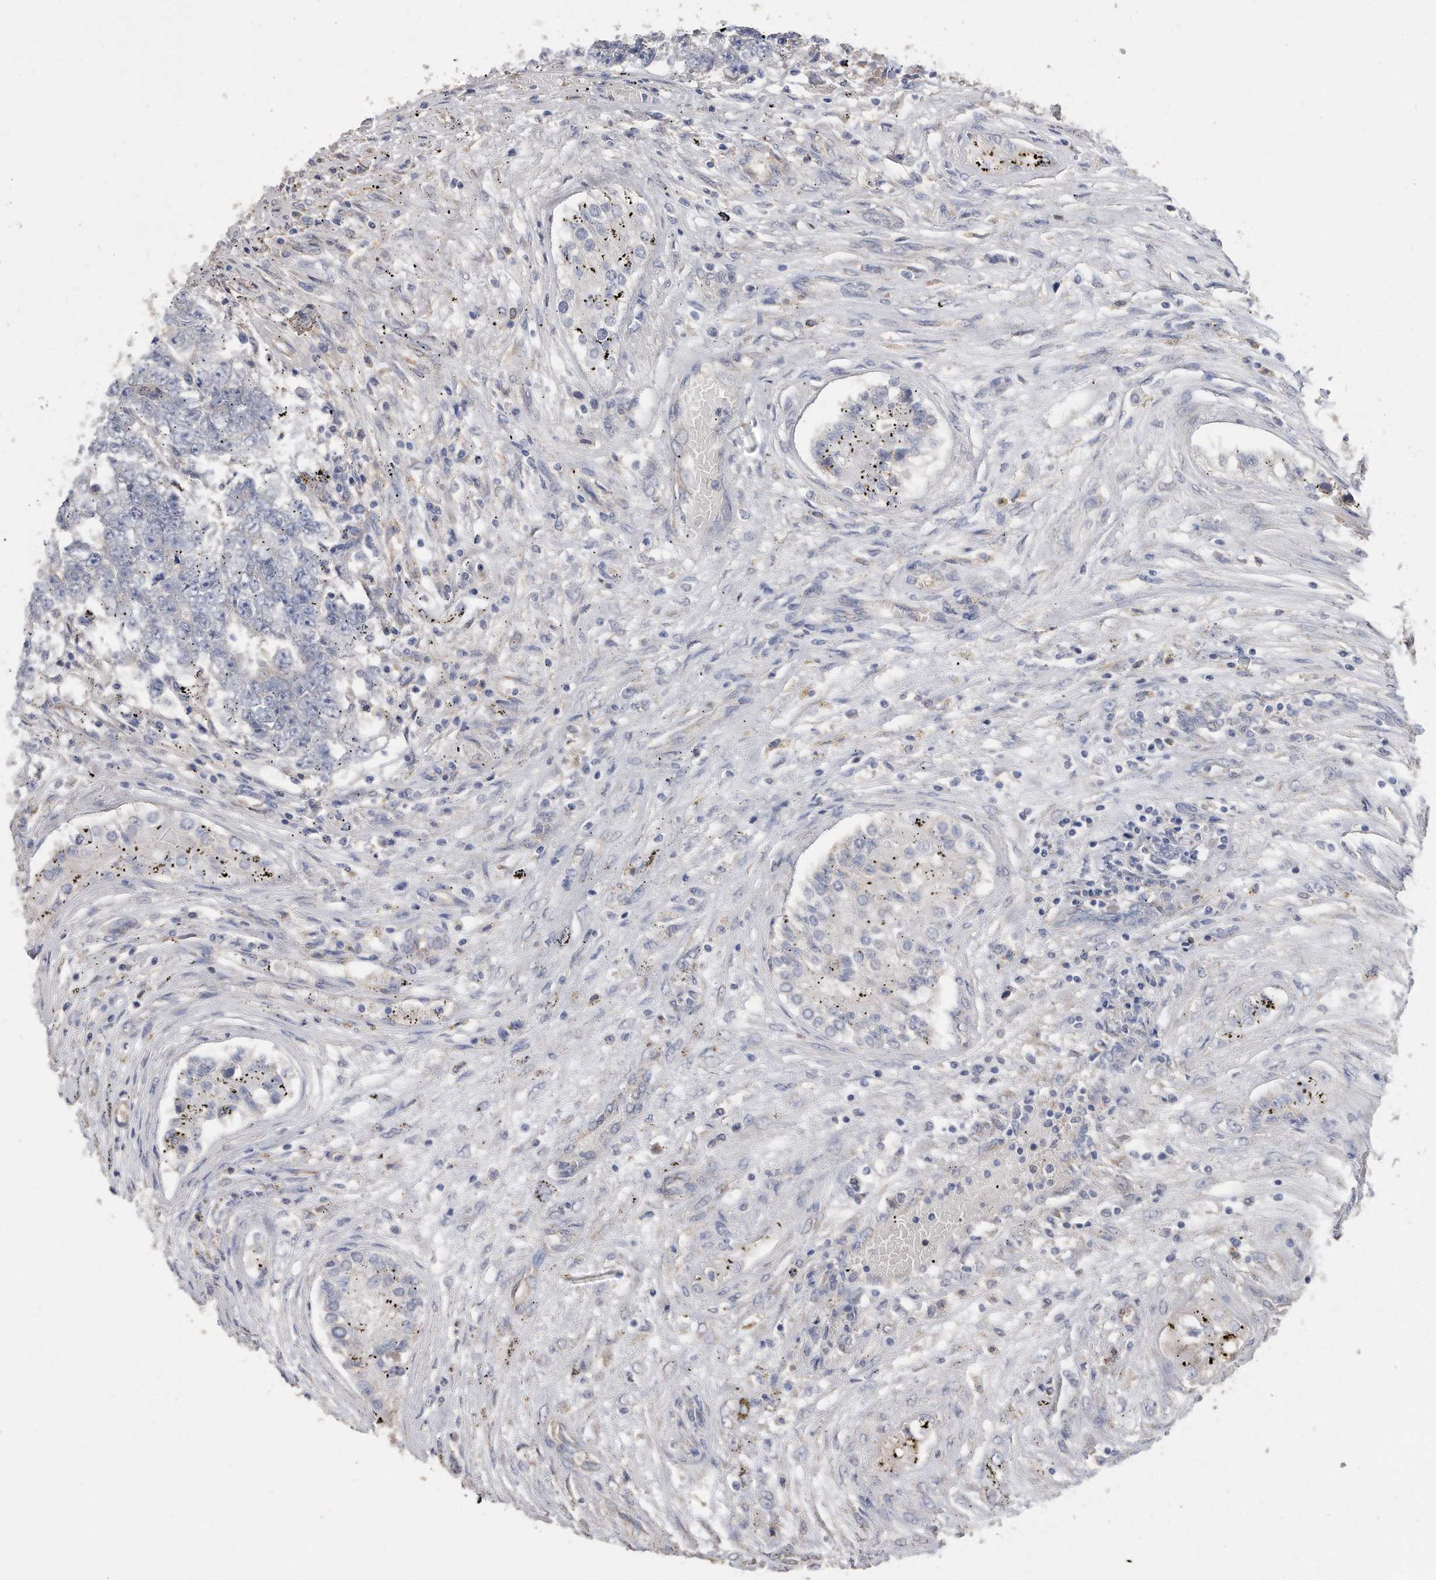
{"staining": {"intensity": "negative", "quantity": "none", "location": "none"}, "tissue": "testis cancer", "cell_type": "Tumor cells", "image_type": "cancer", "snomed": [{"axis": "morphology", "description": "Carcinoma, Embryonal, NOS"}, {"axis": "topography", "description": "Testis"}], "caption": "Testis cancer stained for a protein using immunohistochemistry (IHC) exhibits no expression tumor cells.", "gene": "CDCP1", "patient": {"sex": "male", "age": 25}}